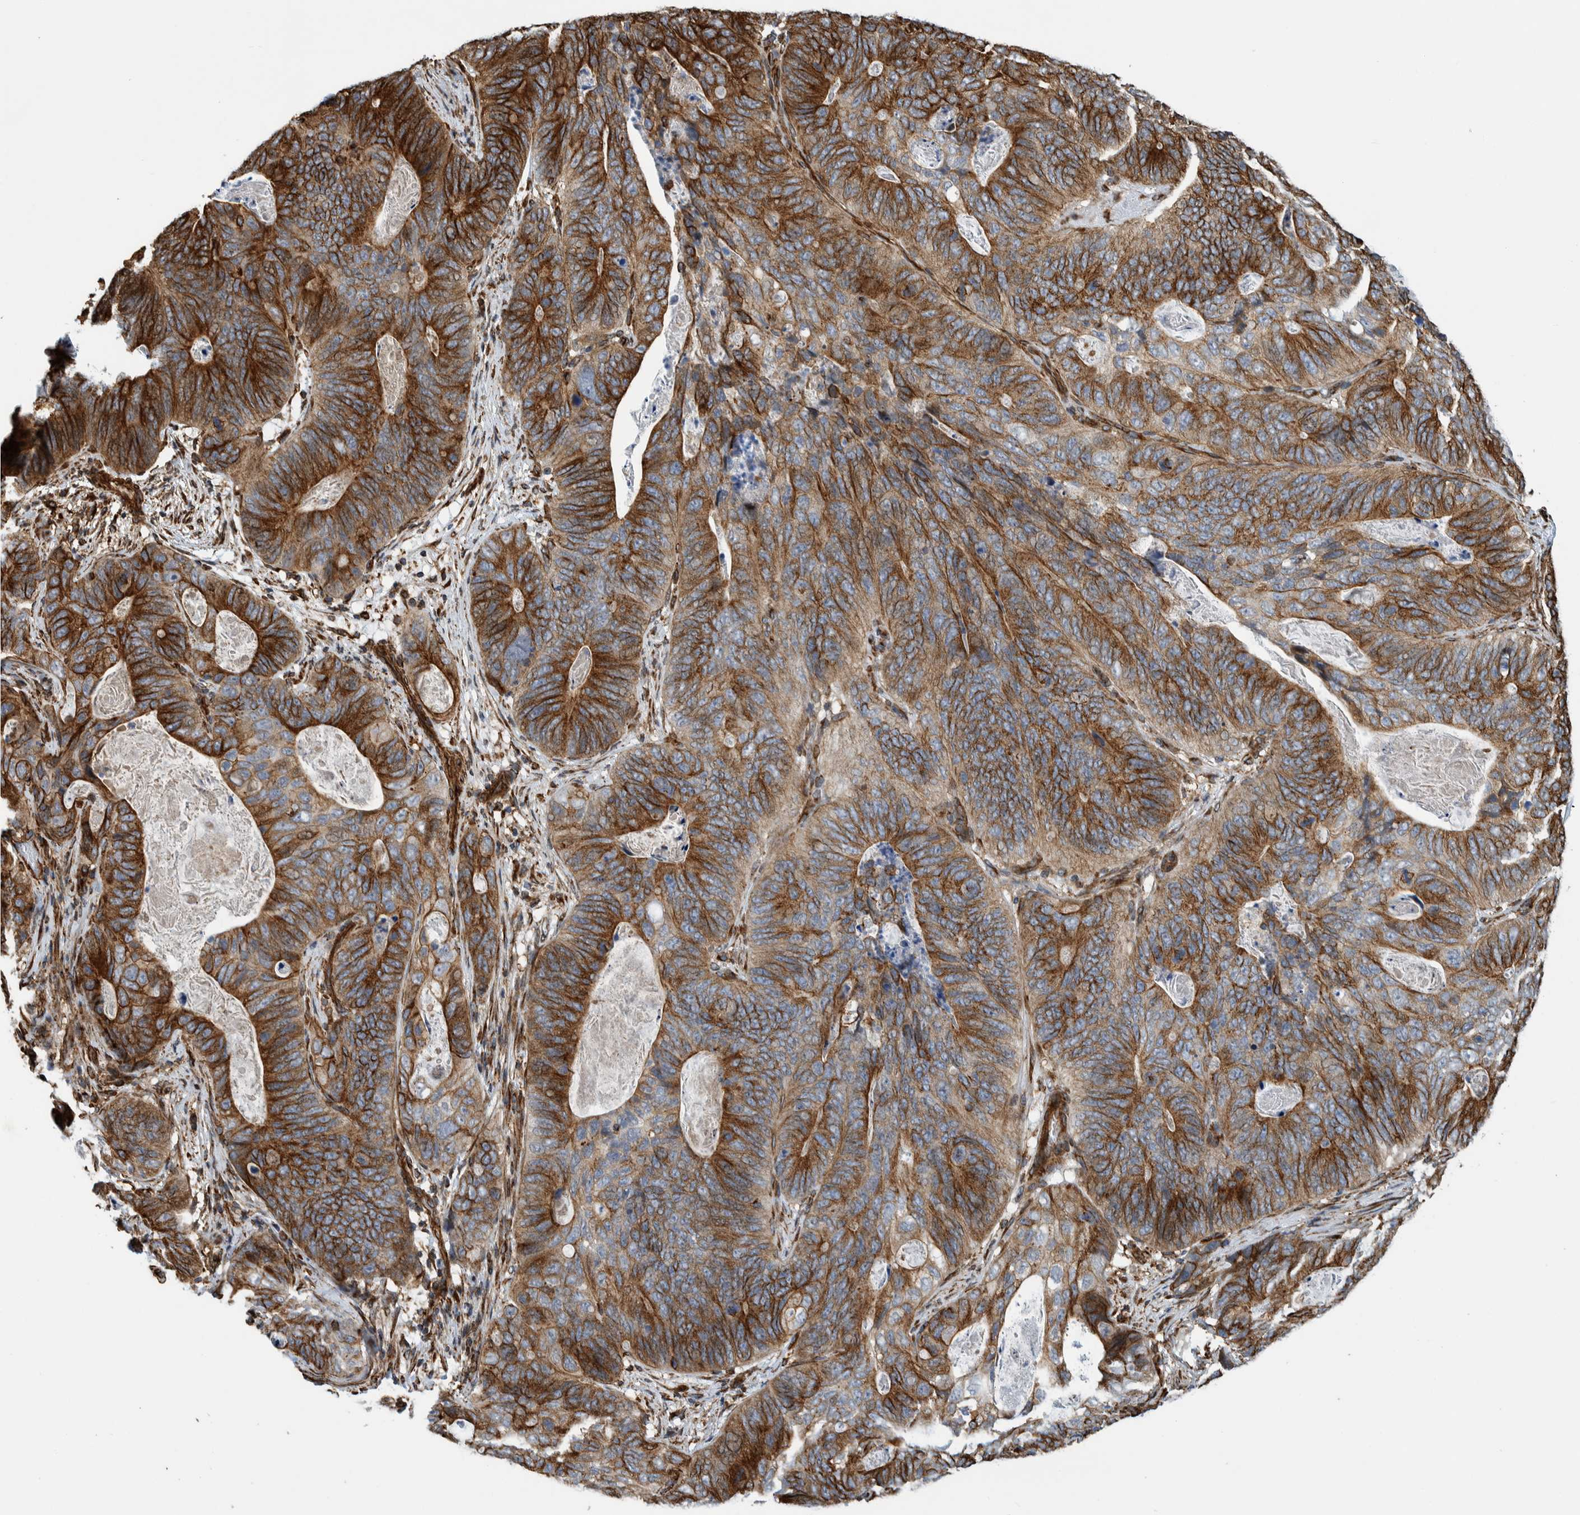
{"staining": {"intensity": "moderate", "quantity": ">75%", "location": "cytoplasmic/membranous"}, "tissue": "stomach cancer", "cell_type": "Tumor cells", "image_type": "cancer", "snomed": [{"axis": "morphology", "description": "Normal tissue, NOS"}, {"axis": "morphology", "description": "Adenocarcinoma, NOS"}, {"axis": "topography", "description": "Stomach"}], "caption": "The image displays staining of stomach adenocarcinoma, revealing moderate cytoplasmic/membranous protein staining (brown color) within tumor cells.", "gene": "CCDC57", "patient": {"sex": "female", "age": 89}}